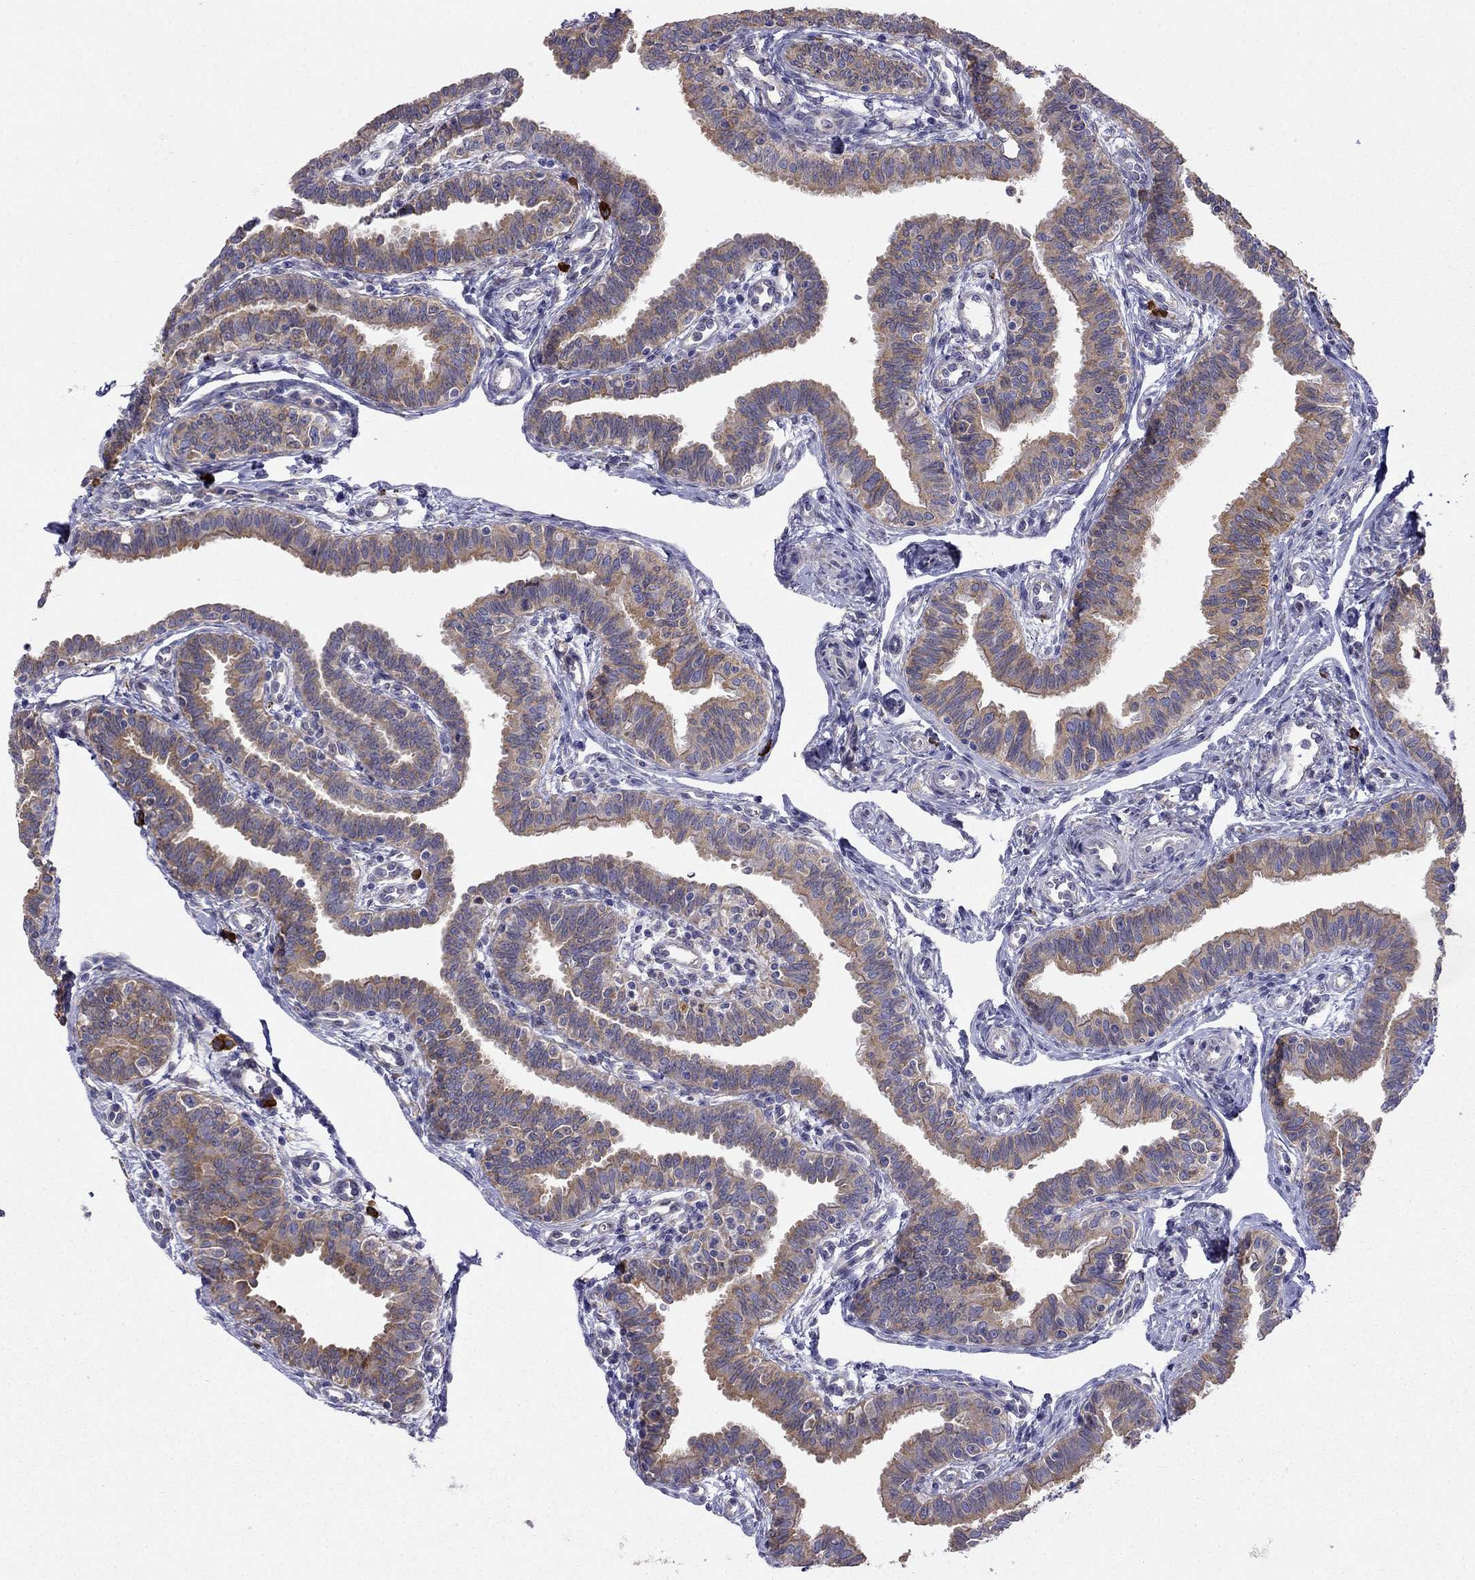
{"staining": {"intensity": "moderate", "quantity": ">75%", "location": "cytoplasmic/membranous"}, "tissue": "fallopian tube", "cell_type": "Glandular cells", "image_type": "normal", "snomed": [{"axis": "morphology", "description": "Normal tissue, NOS"}, {"axis": "topography", "description": "Fallopian tube"}], "caption": "Glandular cells reveal moderate cytoplasmic/membranous positivity in about >75% of cells in normal fallopian tube.", "gene": "LONRF2", "patient": {"sex": "female", "age": 36}}